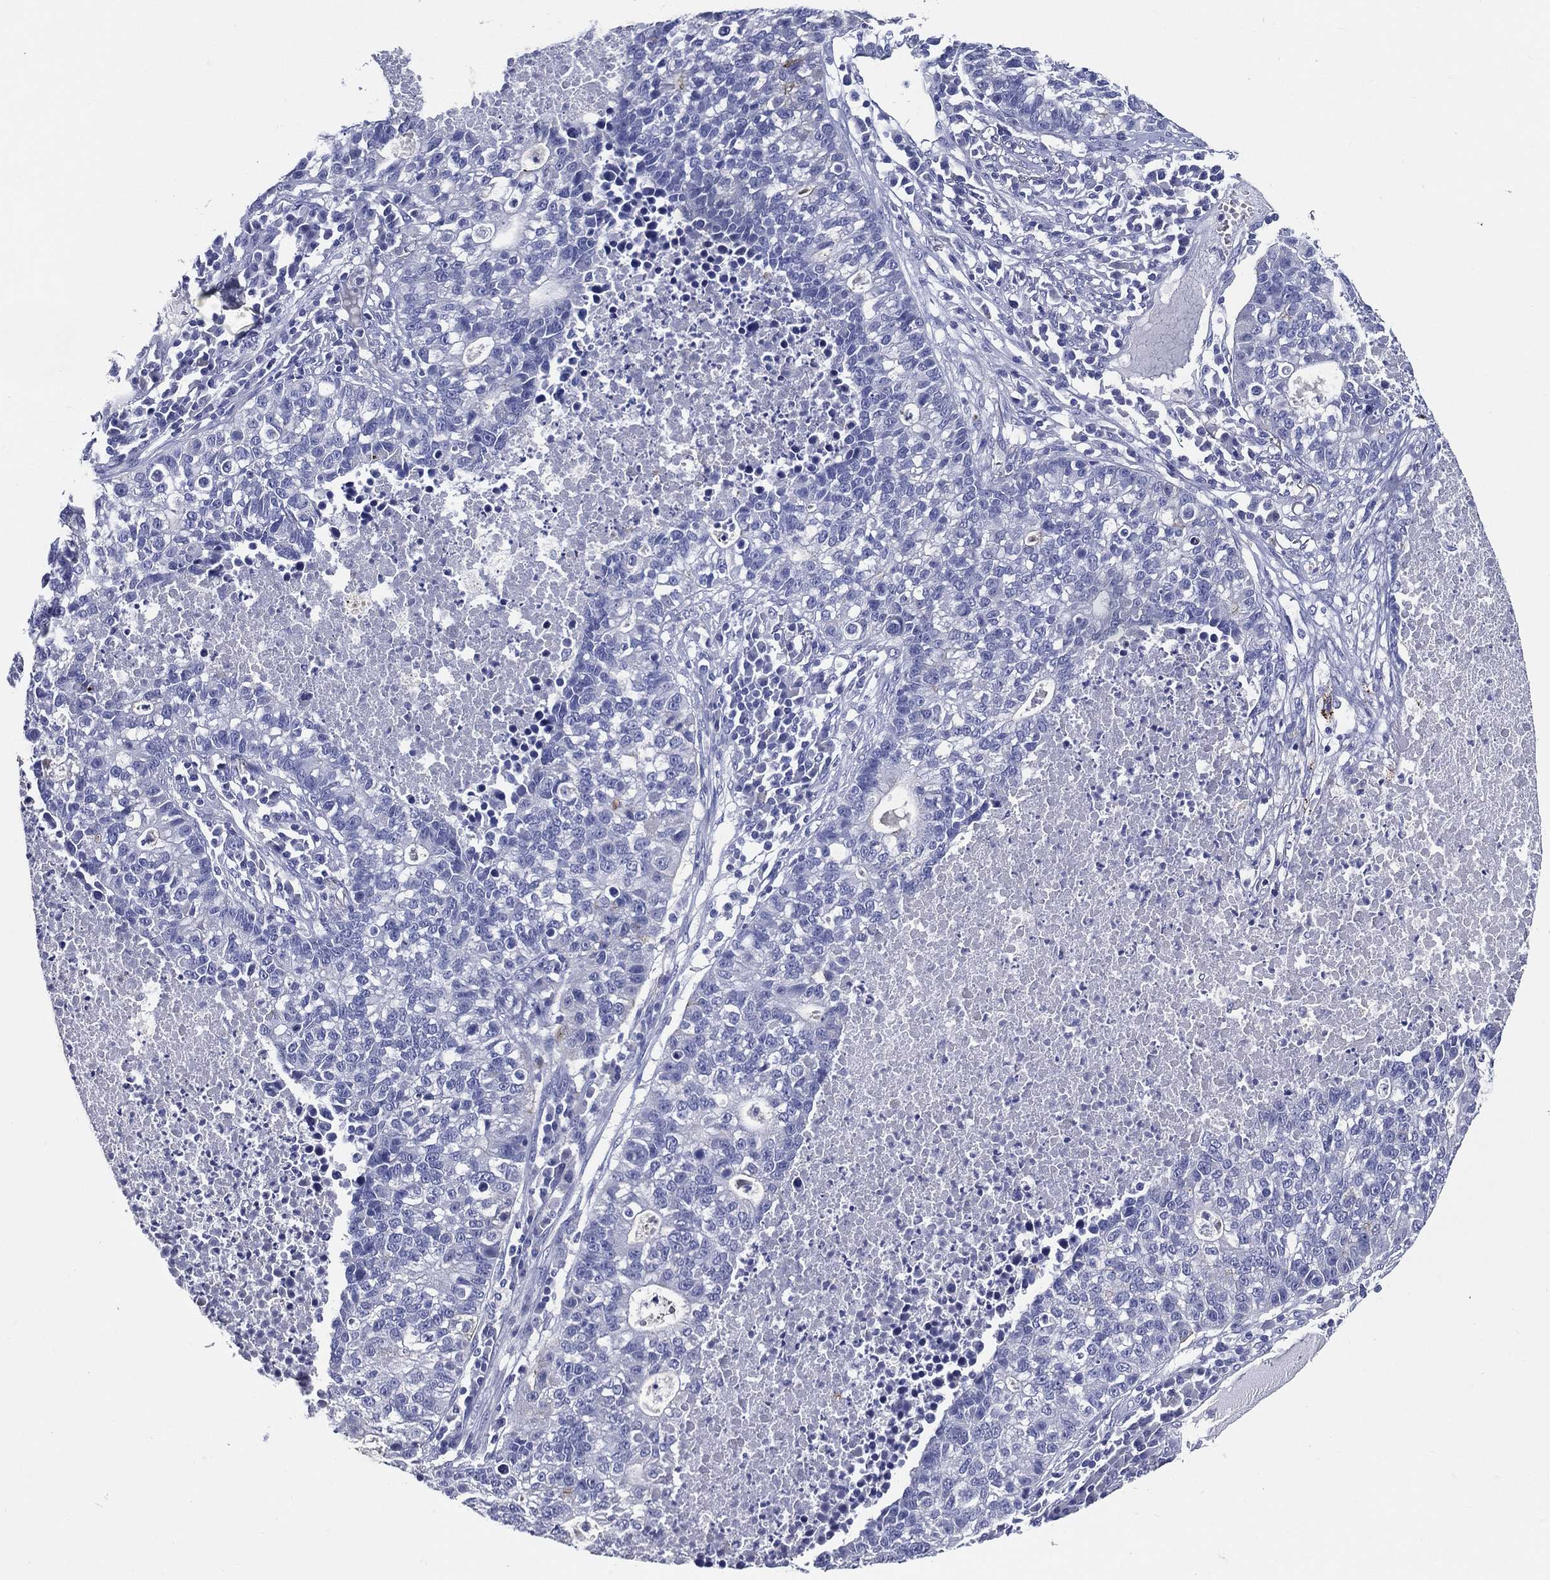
{"staining": {"intensity": "negative", "quantity": "none", "location": "none"}, "tissue": "lung cancer", "cell_type": "Tumor cells", "image_type": "cancer", "snomed": [{"axis": "morphology", "description": "Adenocarcinoma, NOS"}, {"axis": "topography", "description": "Lung"}], "caption": "The immunohistochemistry (IHC) histopathology image has no significant expression in tumor cells of adenocarcinoma (lung) tissue. (DAB (3,3'-diaminobenzidine) IHC, high magnification).", "gene": "ACE2", "patient": {"sex": "male", "age": 57}}